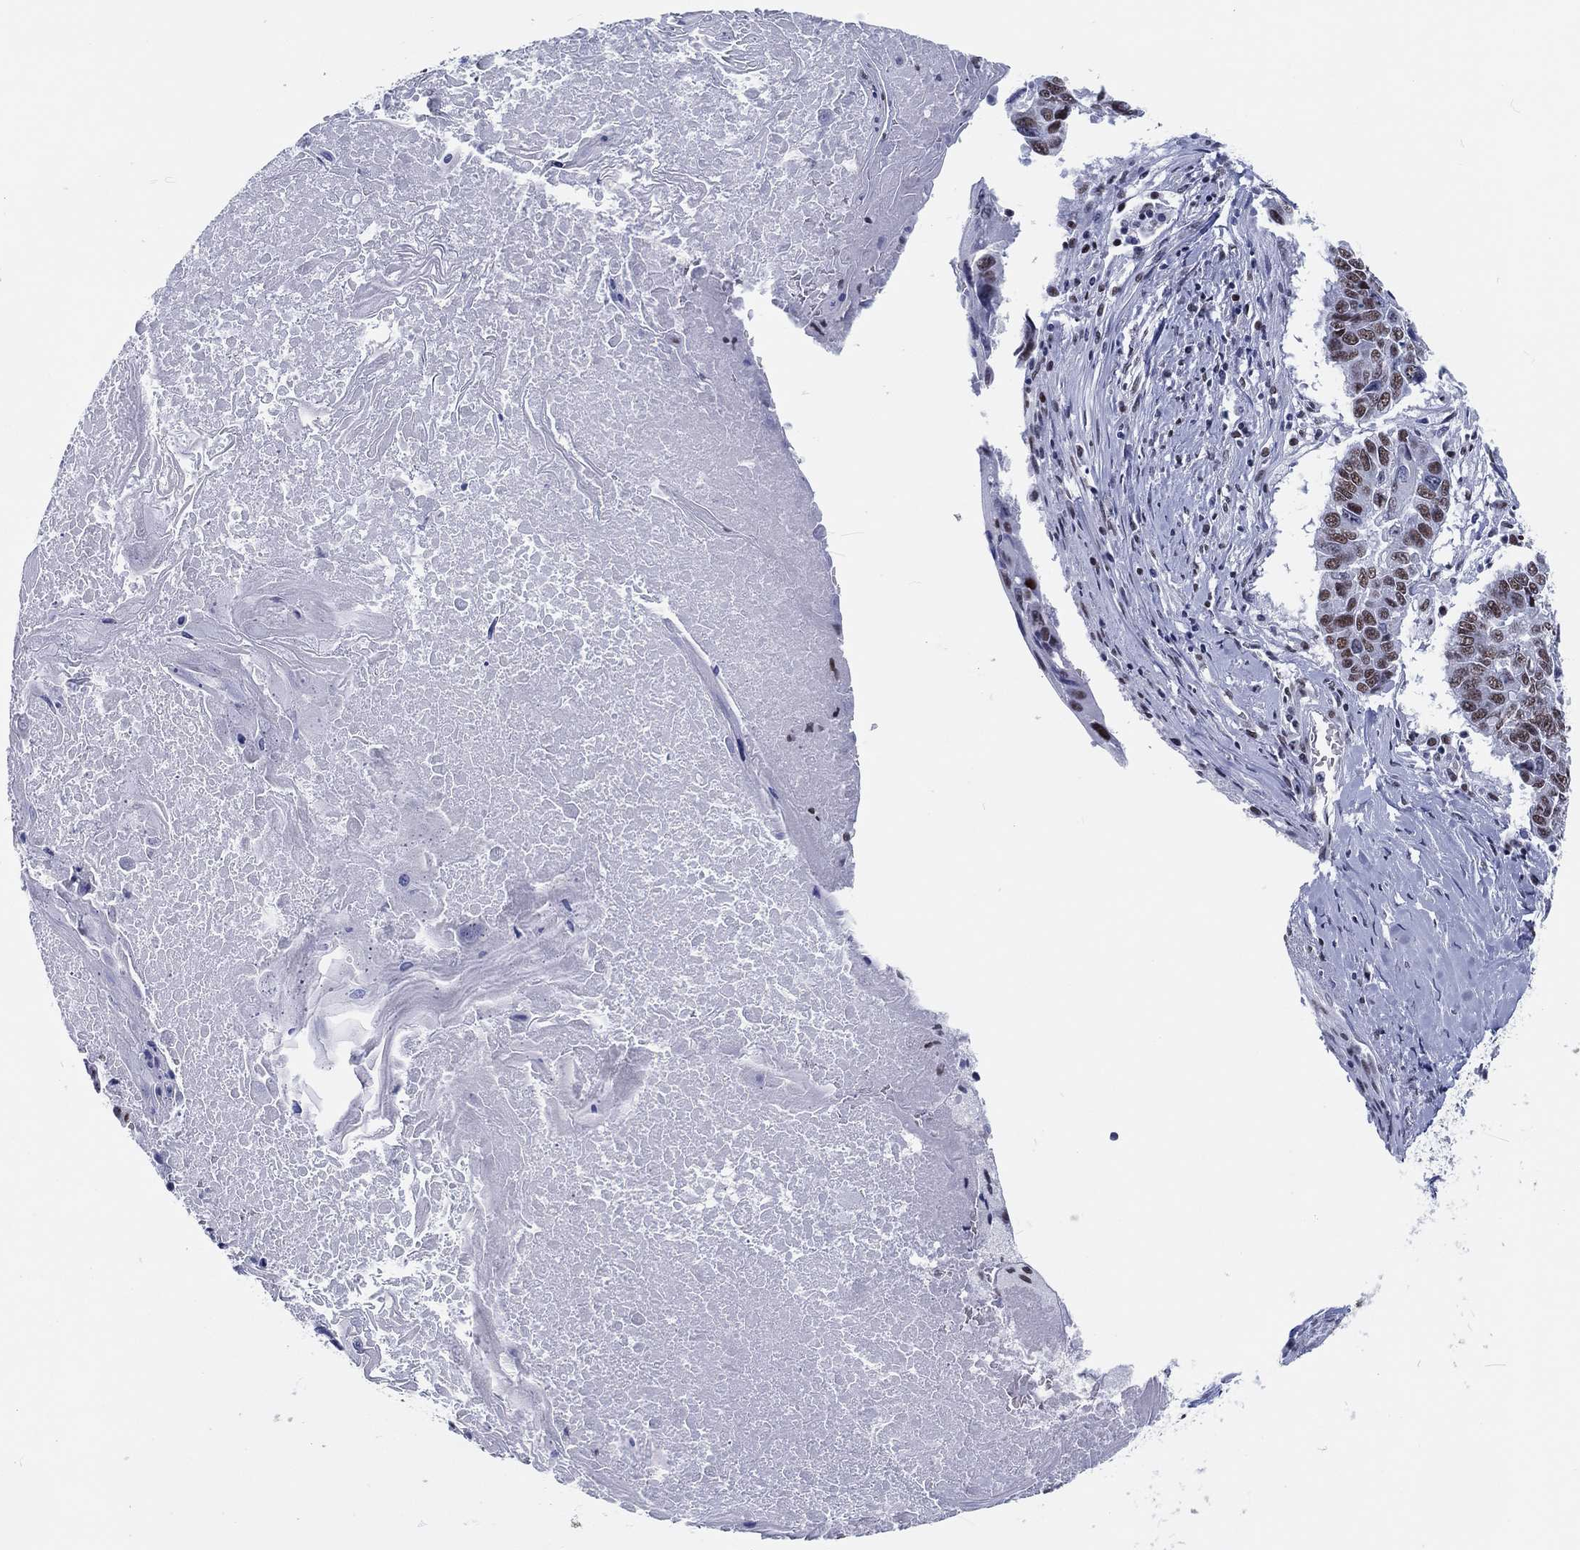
{"staining": {"intensity": "moderate", "quantity": "<25%", "location": "nuclear"}, "tissue": "lung cancer", "cell_type": "Tumor cells", "image_type": "cancer", "snomed": [{"axis": "morphology", "description": "Squamous cell carcinoma, NOS"}, {"axis": "topography", "description": "Lung"}], "caption": "Immunohistochemistry (IHC) photomicrograph of squamous cell carcinoma (lung) stained for a protein (brown), which displays low levels of moderate nuclear positivity in about <25% of tumor cells.", "gene": "MAPK8IP1", "patient": {"sex": "male", "age": 73}}